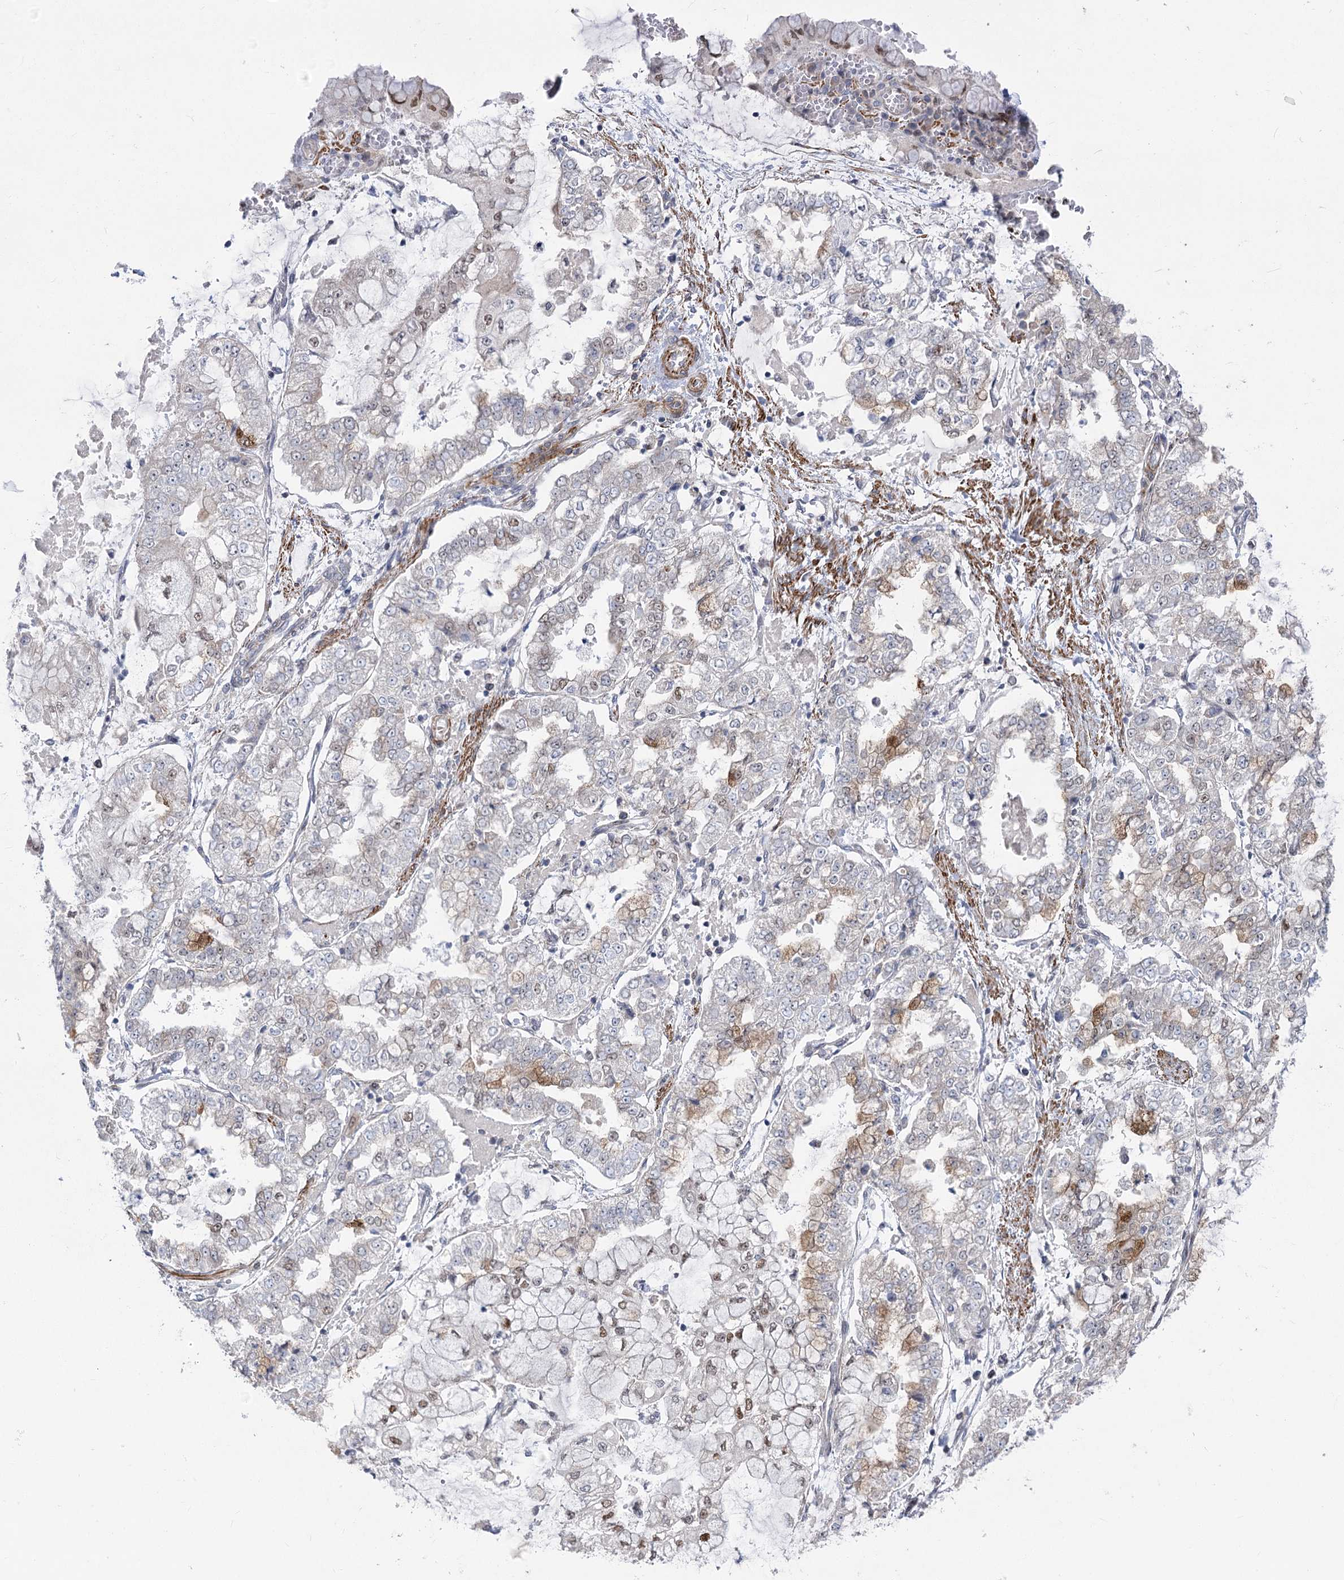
{"staining": {"intensity": "weak", "quantity": "<25%", "location": "cytoplasmic/membranous,nuclear"}, "tissue": "stomach cancer", "cell_type": "Tumor cells", "image_type": "cancer", "snomed": [{"axis": "morphology", "description": "Adenocarcinoma, NOS"}, {"axis": "topography", "description": "Stomach"}], "caption": "Immunohistochemical staining of adenocarcinoma (stomach) shows no significant expression in tumor cells.", "gene": "ARSI", "patient": {"sex": "male", "age": 76}}